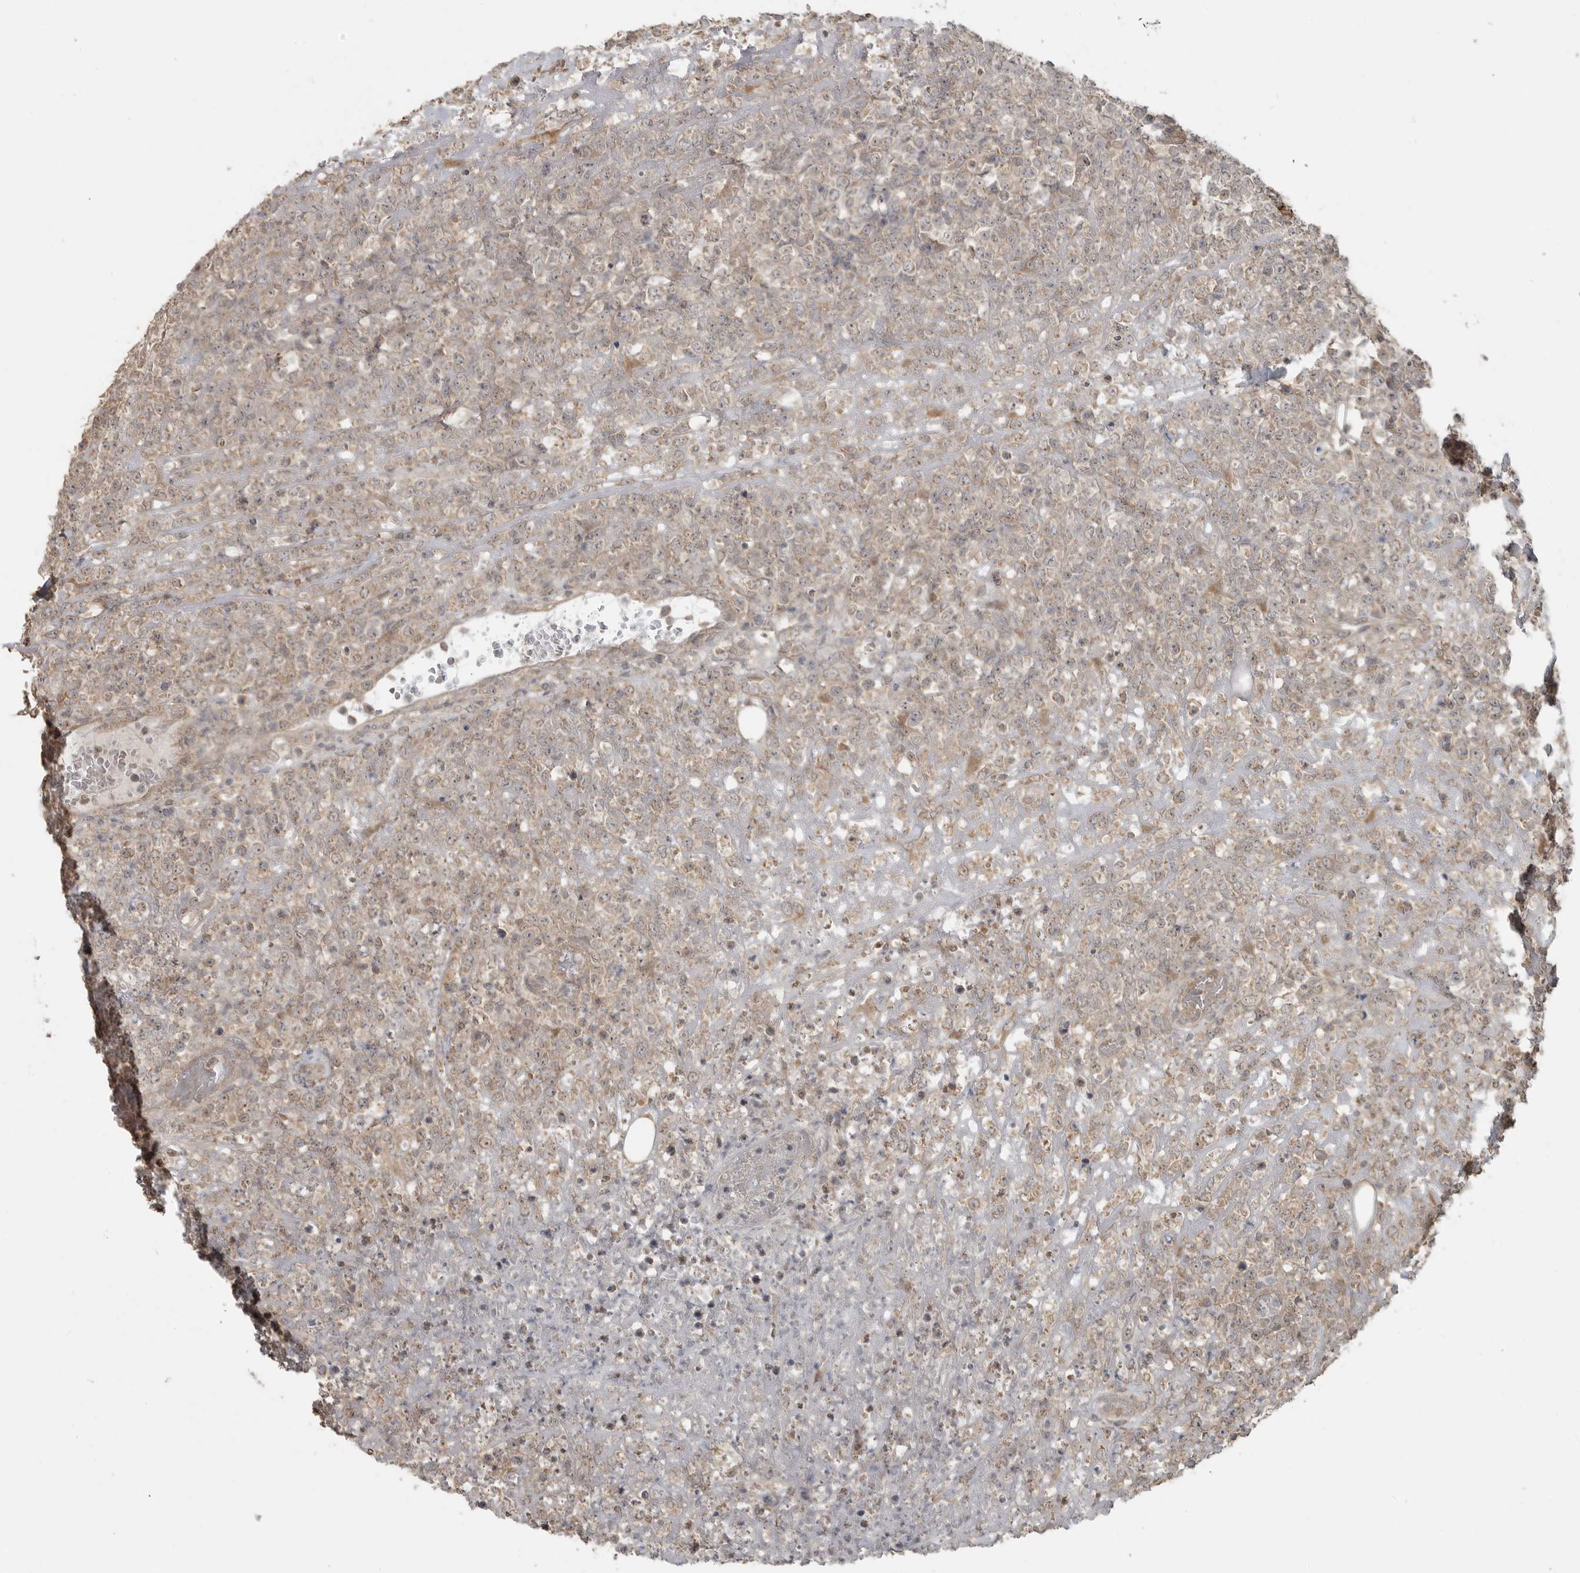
{"staining": {"intensity": "weak", "quantity": "<25%", "location": "cytoplasmic/membranous"}, "tissue": "lymphoma", "cell_type": "Tumor cells", "image_type": "cancer", "snomed": [{"axis": "morphology", "description": "Malignant lymphoma, non-Hodgkin's type, High grade"}, {"axis": "topography", "description": "Colon"}], "caption": "The histopathology image exhibits no staining of tumor cells in lymphoma.", "gene": "LLGL1", "patient": {"sex": "female", "age": 53}}